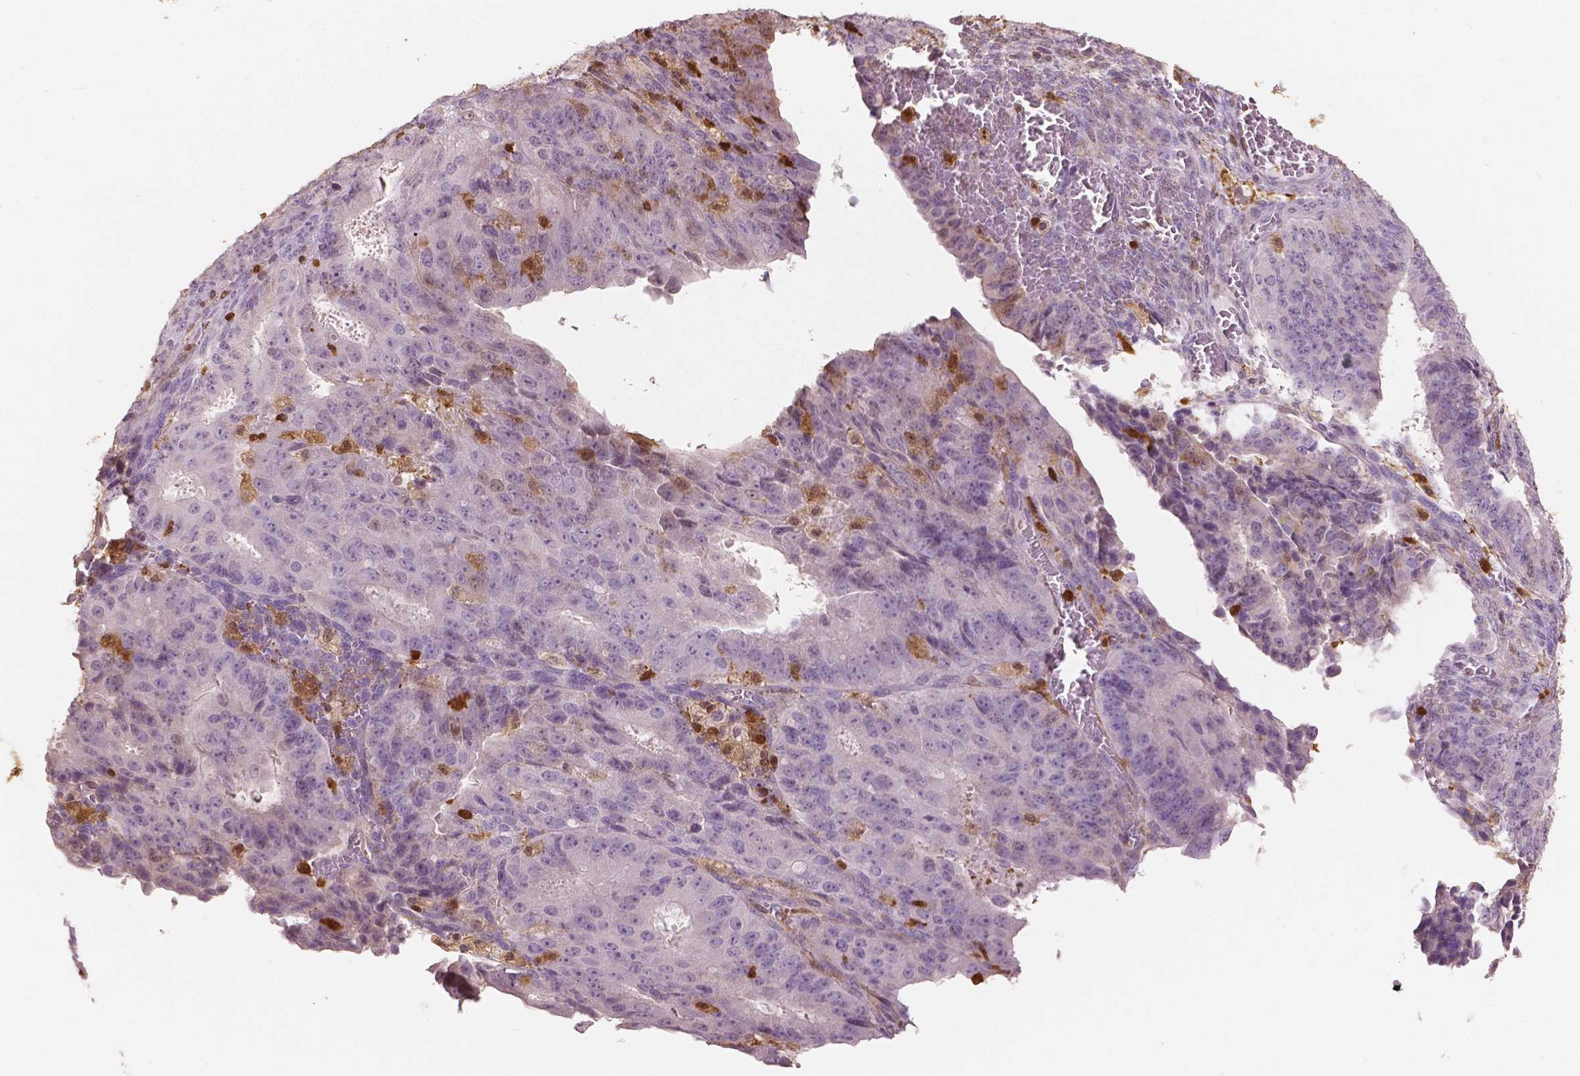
{"staining": {"intensity": "negative", "quantity": "none", "location": "none"}, "tissue": "ovarian cancer", "cell_type": "Tumor cells", "image_type": "cancer", "snomed": [{"axis": "morphology", "description": "Carcinoma, endometroid"}, {"axis": "topography", "description": "Ovary"}], "caption": "Immunohistochemistry of ovarian endometroid carcinoma demonstrates no expression in tumor cells. Brightfield microscopy of immunohistochemistry (IHC) stained with DAB (3,3'-diaminobenzidine) (brown) and hematoxylin (blue), captured at high magnification.", "gene": "S100A4", "patient": {"sex": "female", "age": 42}}